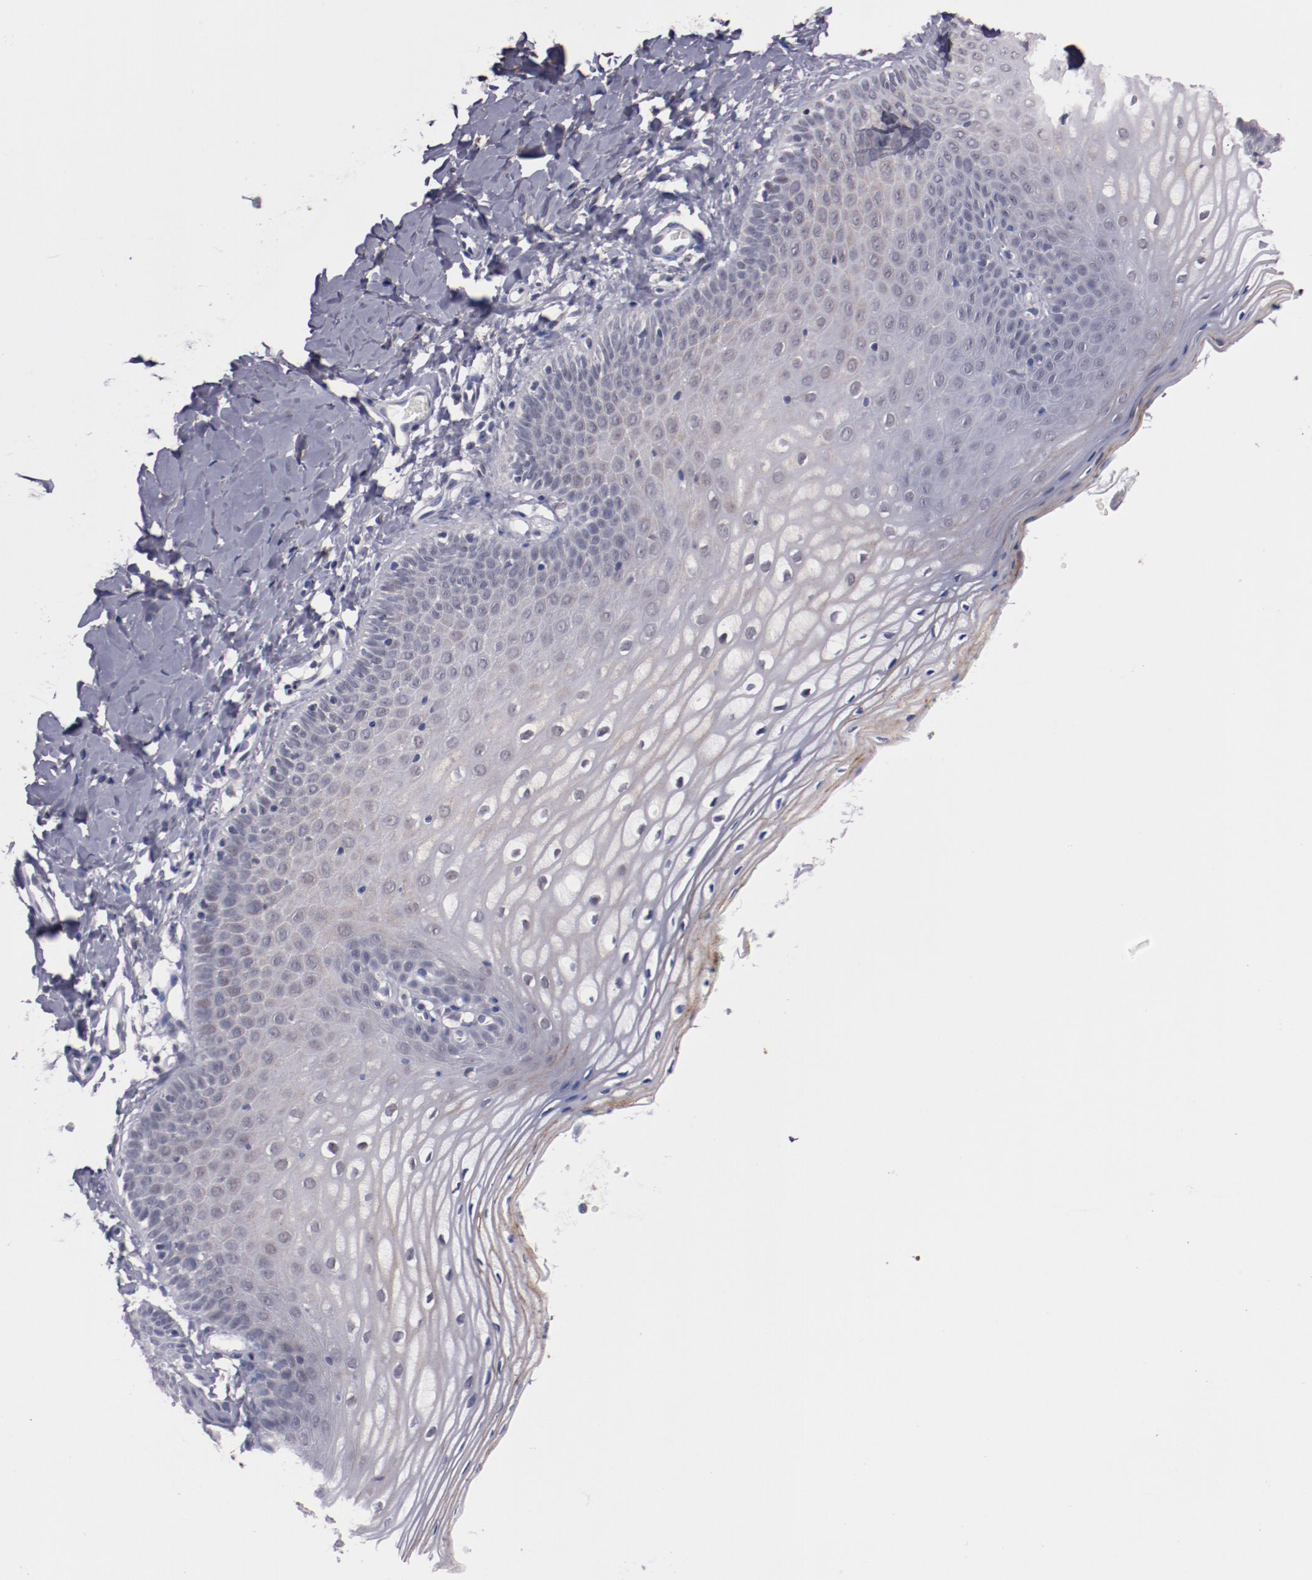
{"staining": {"intensity": "negative", "quantity": "none", "location": "none"}, "tissue": "vagina", "cell_type": "Squamous epithelial cells", "image_type": "normal", "snomed": [{"axis": "morphology", "description": "Normal tissue, NOS"}, {"axis": "topography", "description": "Vagina"}], "caption": "Vagina stained for a protein using immunohistochemistry (IHC) reveals no expression squamous epithelial cells.", "gene": "SYP", "patient": {"sex": "female", "age": 55}}